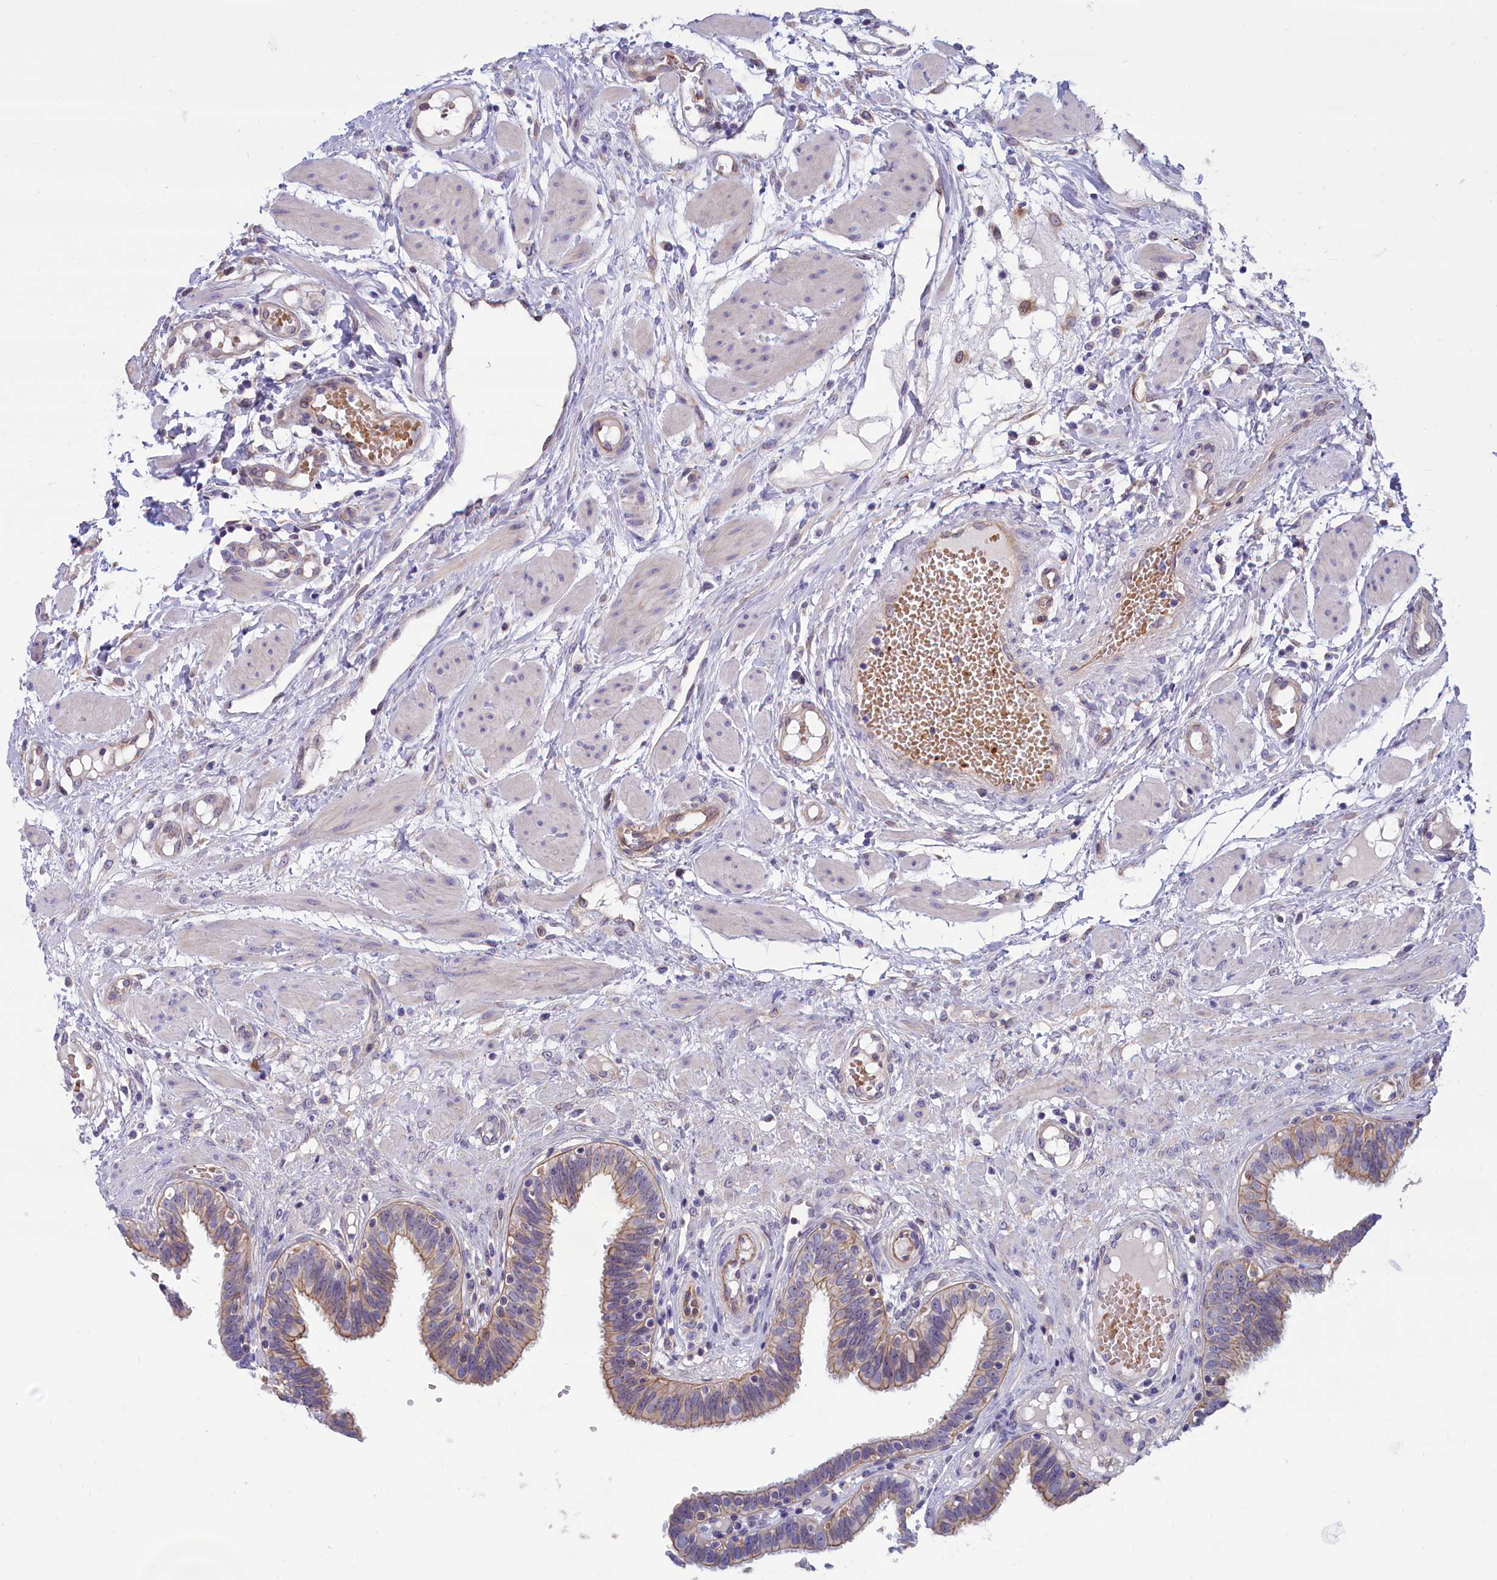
{"staining": {"intensity": "weak", "quantity": "25%-75%", "location": "cytoplasmic/membranous"}, "tissue": "fallopian tube", "cell_type": "Glandular cells", "image_type": "normal", "snomed": [{"axis": "morphology", "description": "Normal tissue, NOS"}, {"axis": "topography", "description": "Fallopian tube"}, {"axis": "topography", "description": "Placenta"}], "caption": "This is an image of IHC staining of benign fallopian tube, which shows weak staining in the cytoplasmic/membranous of glandular cells.", "gene": "ABCC12", "patient": {"sex": "female", "age": 32}}